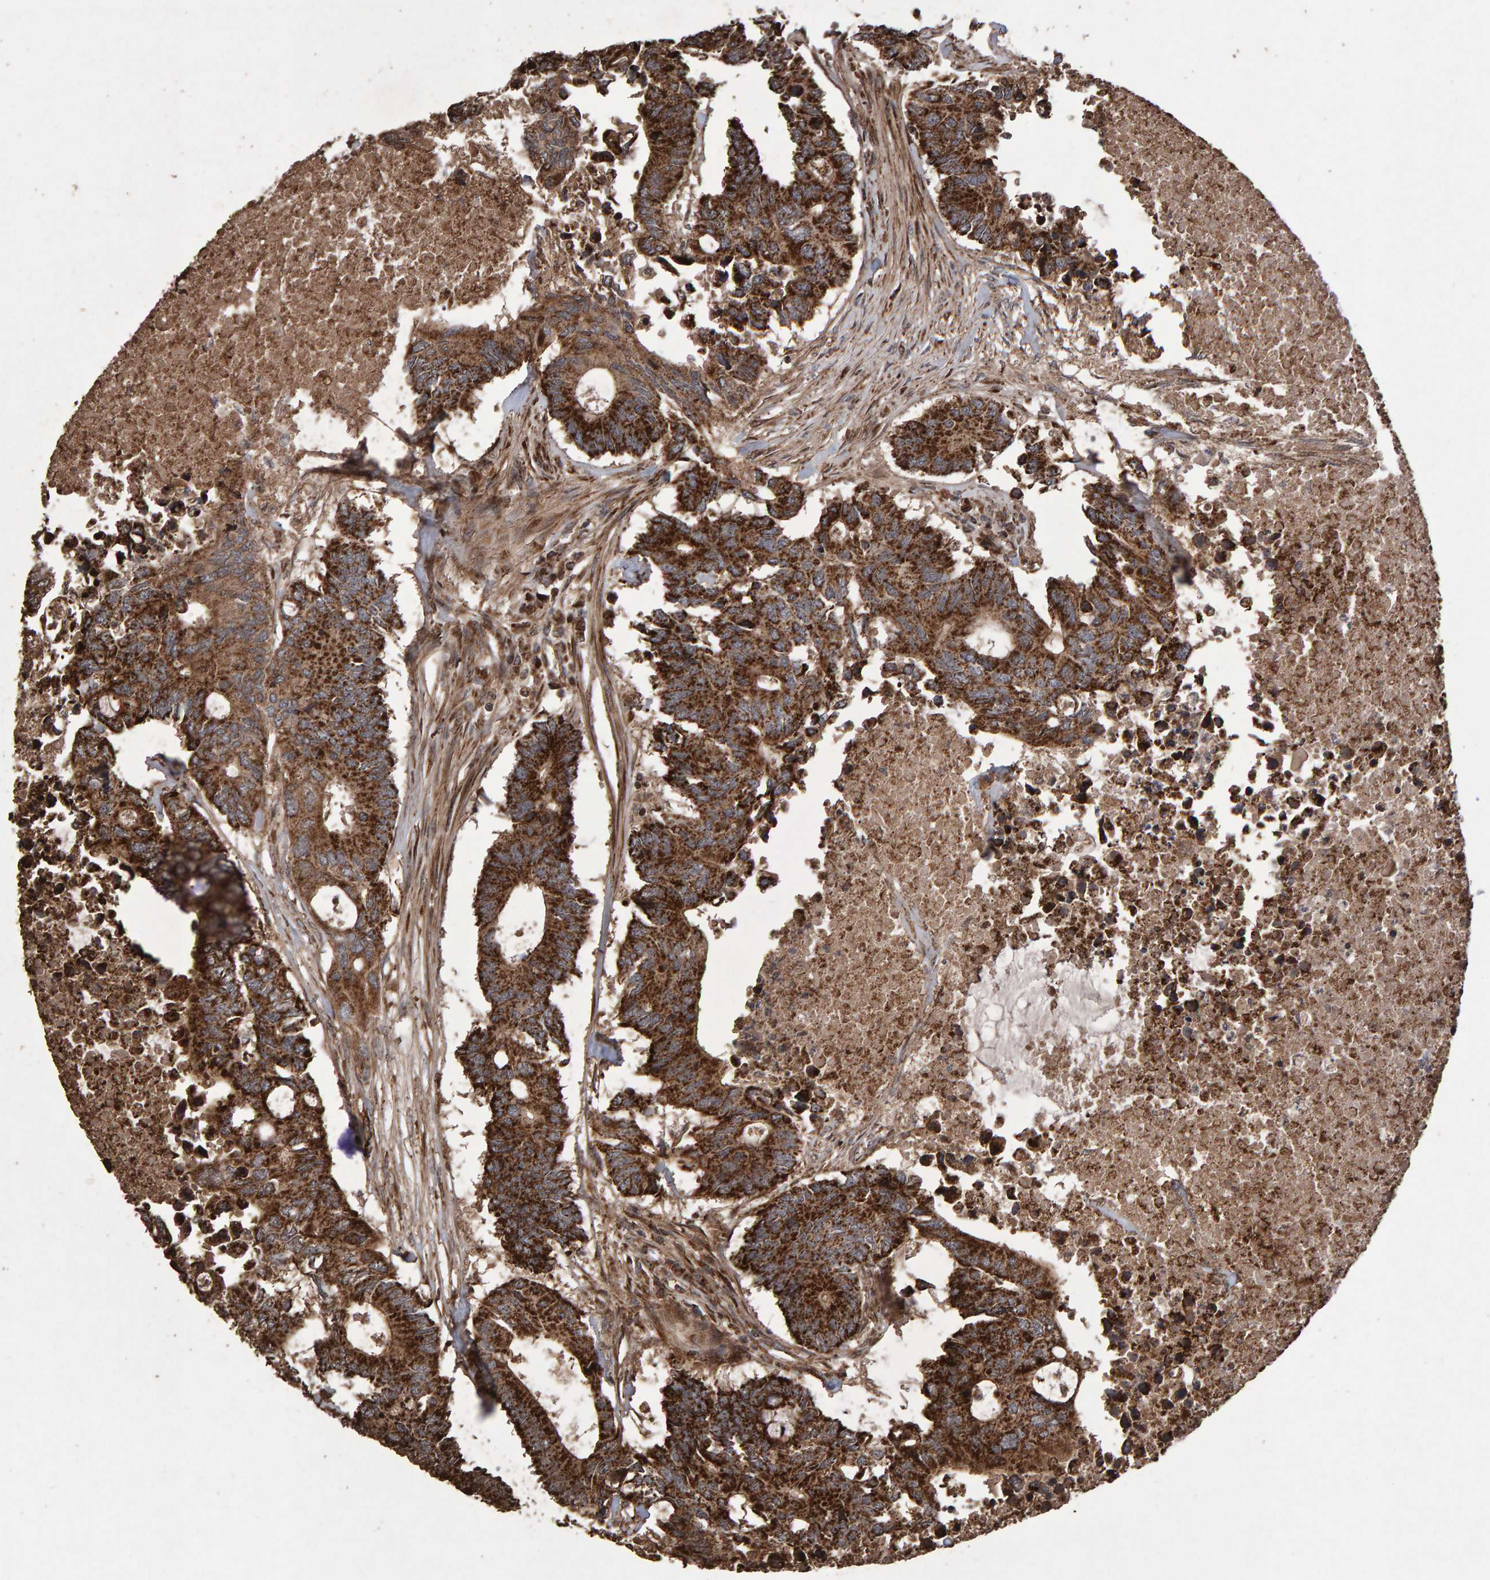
{"staining": {"intensity": "strong", "quantity": ">75%", "location": "cytoplasmic/membranous"}, "tissue": "colorectal cancer", "cell_type": "Tumor cells", "image_type": "cancer", "snomed": [{"axis": "morphology", "description": "Adenocarcinoma, NOS"}, {"axis": "topography", "description": "Colon"}], "caption": "Adenocarcinoma (colorectal) stained with immunohistochemistry (IHC) displays strong cytoplasmic/membranous staining in approximately >75% of tumor cells. The staining is performed using DAB (3,3'-diaminobenzidine) brown chromogen to label protein expression. The nuclei are counter-stained blue using hematoxylin.", "gene": "OSBP2", "patient": {"sex": "male", "age": 71}}